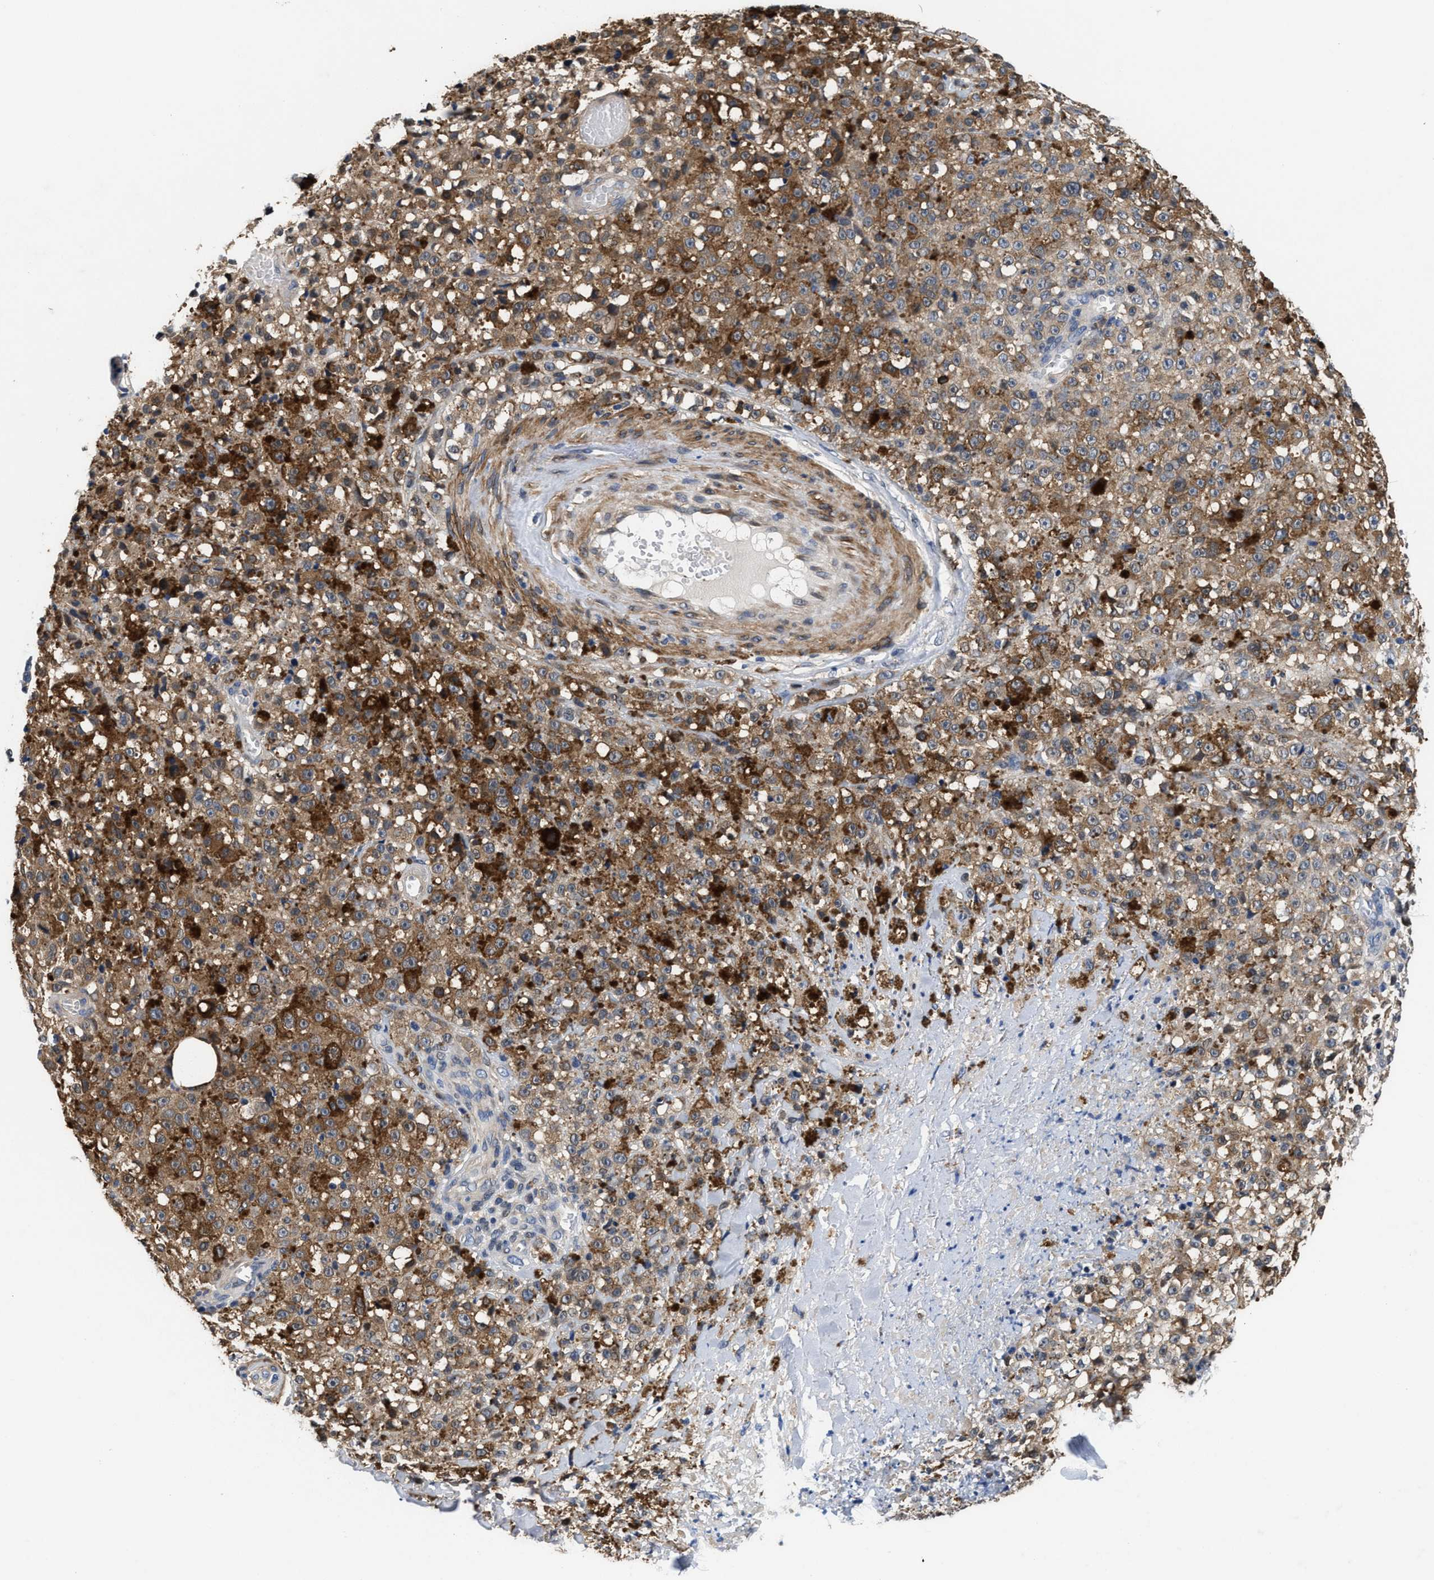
{"staining": {"intensity": "moderate", "quantity": ">75%", "location": "cytoplasmic/membranous"}, "tissue": "melanoma", "cell_type": "Tumor cells", "image_type": "cancer", "snomed": [{"axis": "morphology", "description": "Malignant melanoma, NOS"}, {"axis": "topography", "description": "Skin"}], "caption": "Moderate cytoplasmic/membranous staining is appreciated in approximately >75% of tumor cells in melanoma.", "gene": "KIF12", "patient": {"sex": "female", "age": 82}}